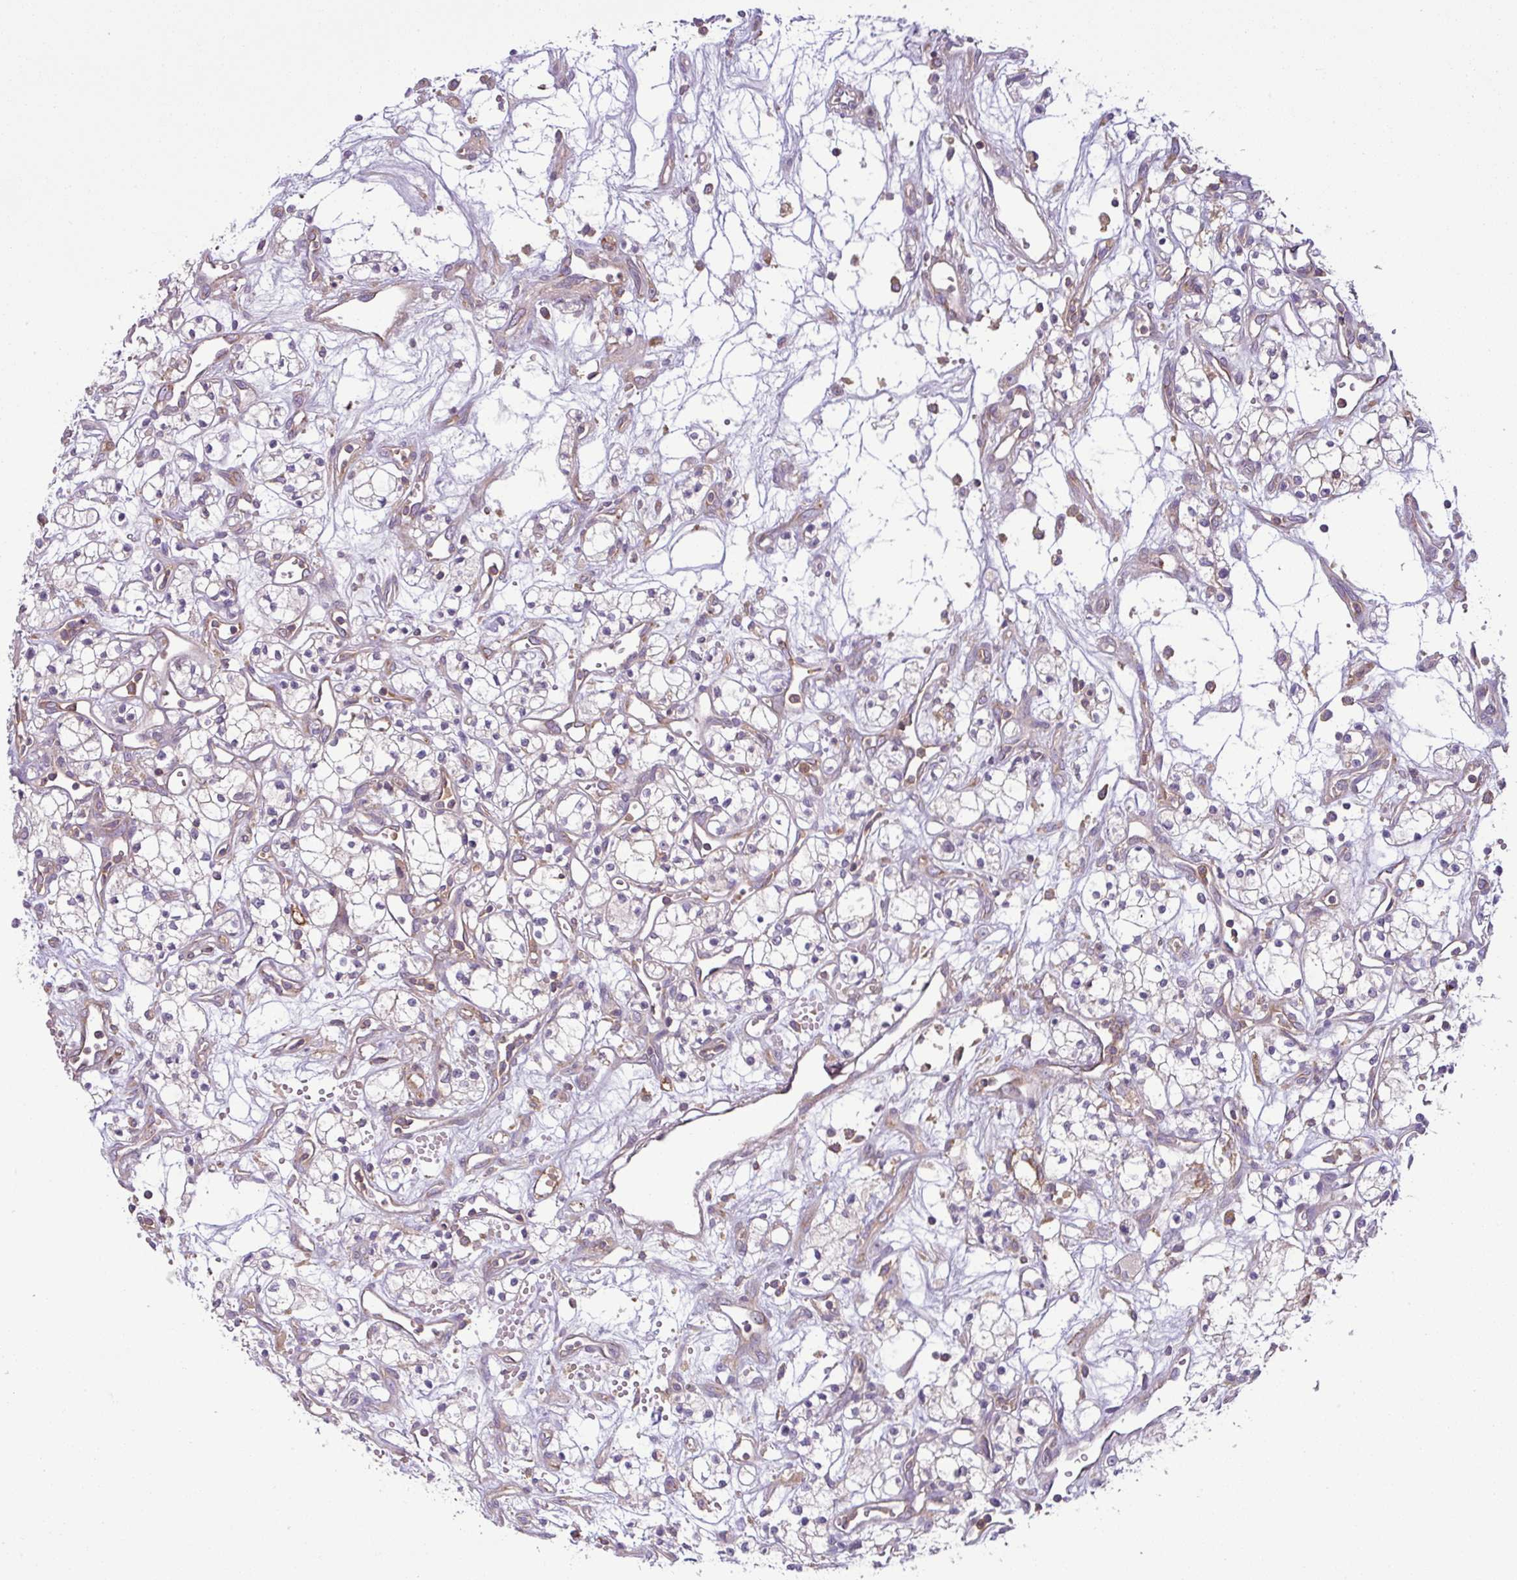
{"staining": {"intensity": "negative", "quantity": "none", "location": "none"}, "tissue": "renal cancer", "cell_type": "Tumor cells", "image_type": "cancer", "snomed": [{"axis": "morphology", "description": "Adenocarcinoma, NOS"}, {"axis": "topography", "description": "Kidney"}], "caption": "The photomicrograph reveals no significant expression in tumor cells of renal cancer.", "gene": "LRRC74B", "patient": {"sex": "male", "age": 59}}